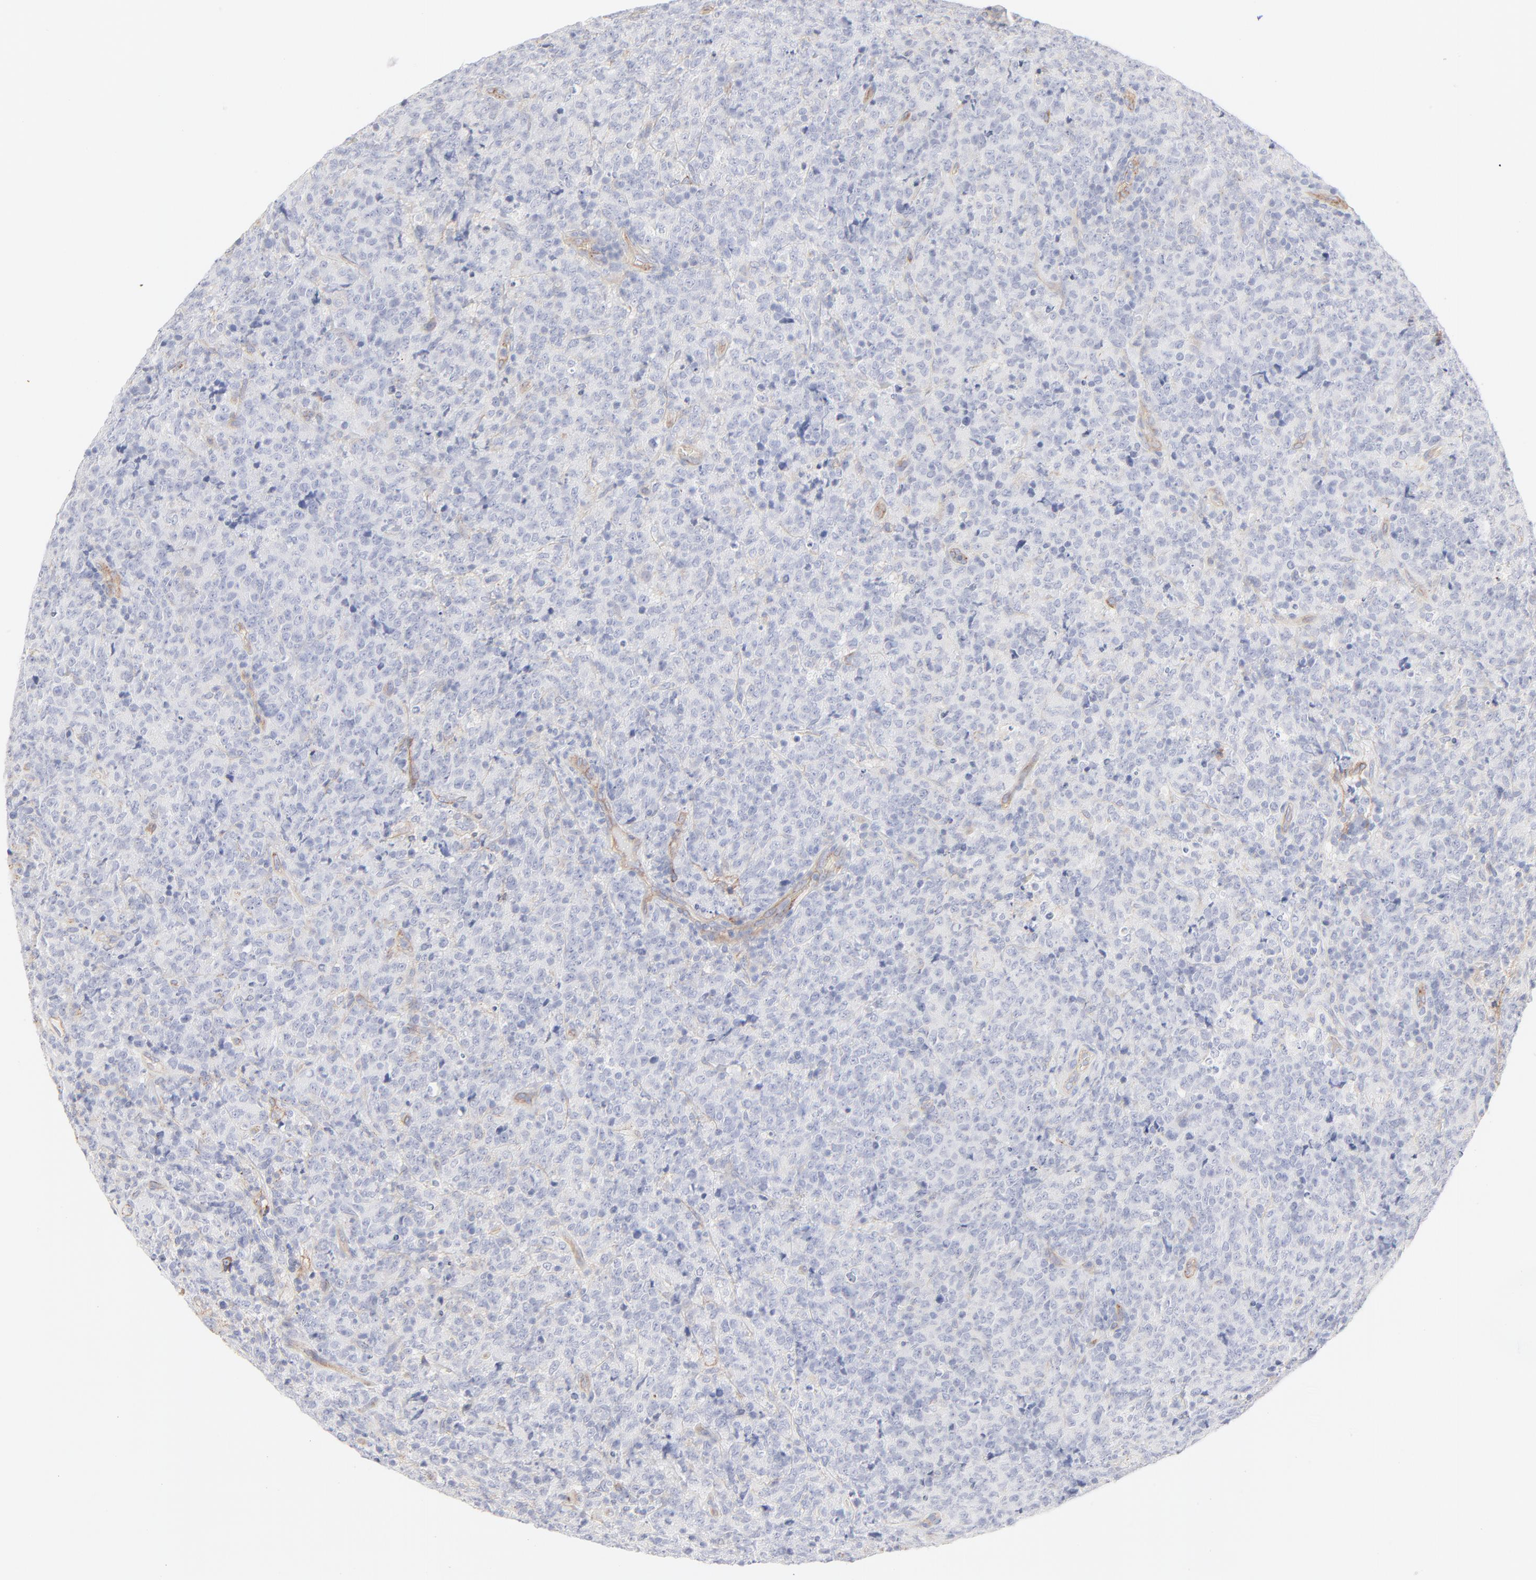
{"staining": {"intensity": "negative", "quantity": "none", "location": "none"}, "tissue": "lymphoma", "cell_type": "Tumor cells", "image_type": "cancer", "snomed": [{"axis": "morphology", "description": "Malignant lymphoma, non-Hodgkin's type, High grade"}, {"axis": "topography", "description": "Tonsil"}], "caption": "Immunohistochemistry of lymphoma displays no staining in tumor cells. Nuclei are stained in blue.", "gene": "ITGA5", "patient": {"sex": "female", "age": 36}}